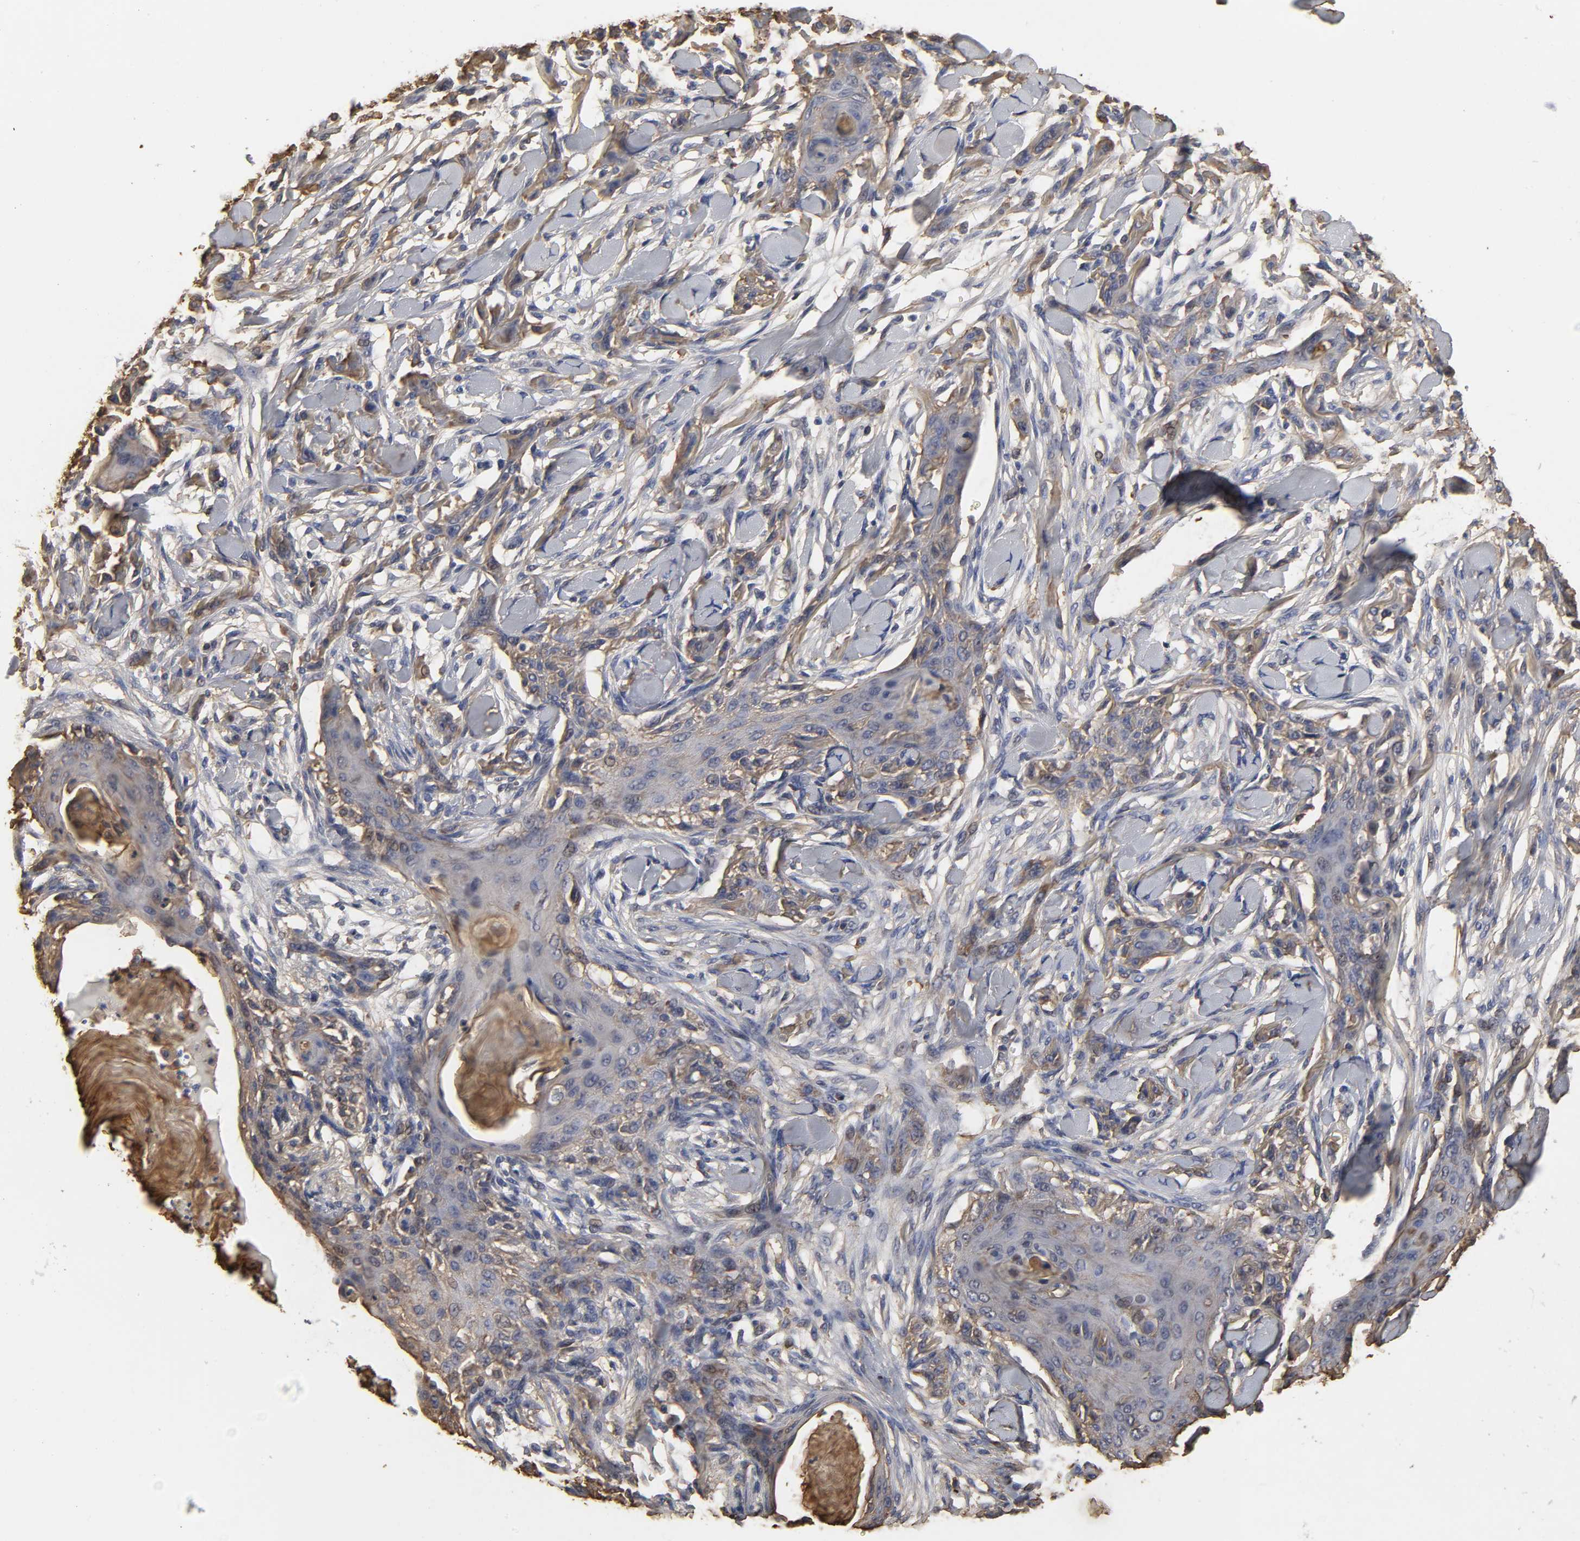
{"staining": {"intensity": "moderate", "quantity": "25%-75%", "location": "cytoplasmic/membranous"}, "tissue": "skin cancer", "cell_type": "Tumor cells", "image_type": "cancer", "snomed": [{"axis": "morphology", "description": "Squamous cell carcinoma, NOS"}, {"axis": "topography", "description": "Skin"}], "caption": "This is an image of IHC staining of skin cancer (squamous cell carcinoma), which shows moderate positivity in the cytoplasmic/membranous of tumor cells.", "gene": "ANXA2", "patient": {"sex": "female", "age": 59}}